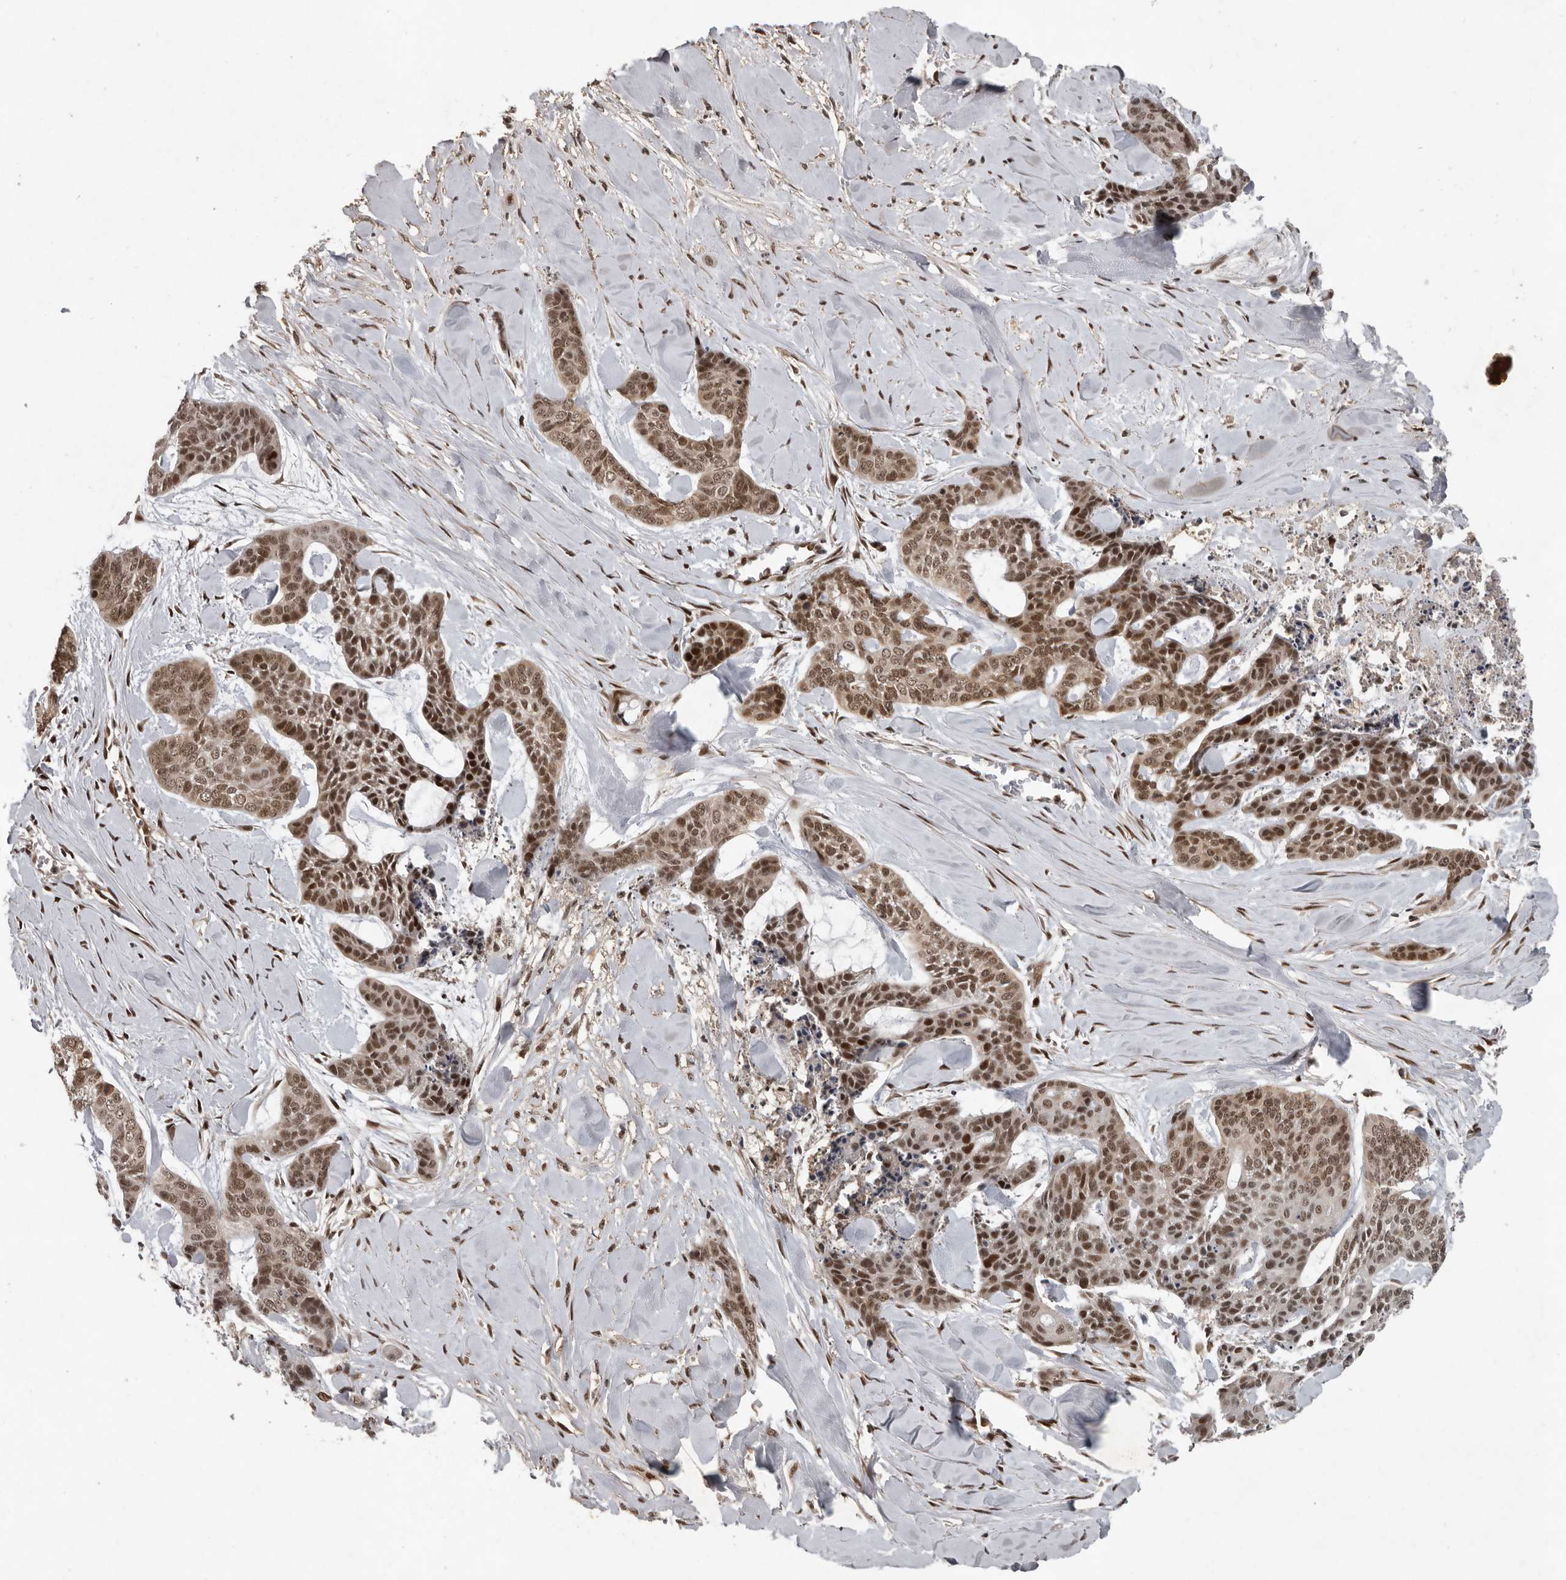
{"staining": {"intensity": "moderate", "quantity": ">75%", "location": "cytoplasmic/membranous,nuclear"}, "tissue": "skin cancer", "cell_type": "Tumor cells", "image_type": "cancer", "snomed": [{"axis": "morphology", "description": "Basal cell carcinoma"}, {"axis": "topography", "description": "Skin"}], "caption": "High-magnification brightfield microscopy of basal cell carcinoma (skin) stained with DAB (3,3'-diaminobenzidine) (brown) and counterstained with hematoxylin (blue). tumor cells exhibit moderate cytoplasmic/membranous and nuclear staining is identified in approximately>75% of cells. The staining was performed using DAB (3,3'-diaminobenzidine), with brown indicating positive protein expression. Nuclei are stained blue with hematoxylin.", "gene": "CDC27", "patient": {"sex": "female", "age": 64}}